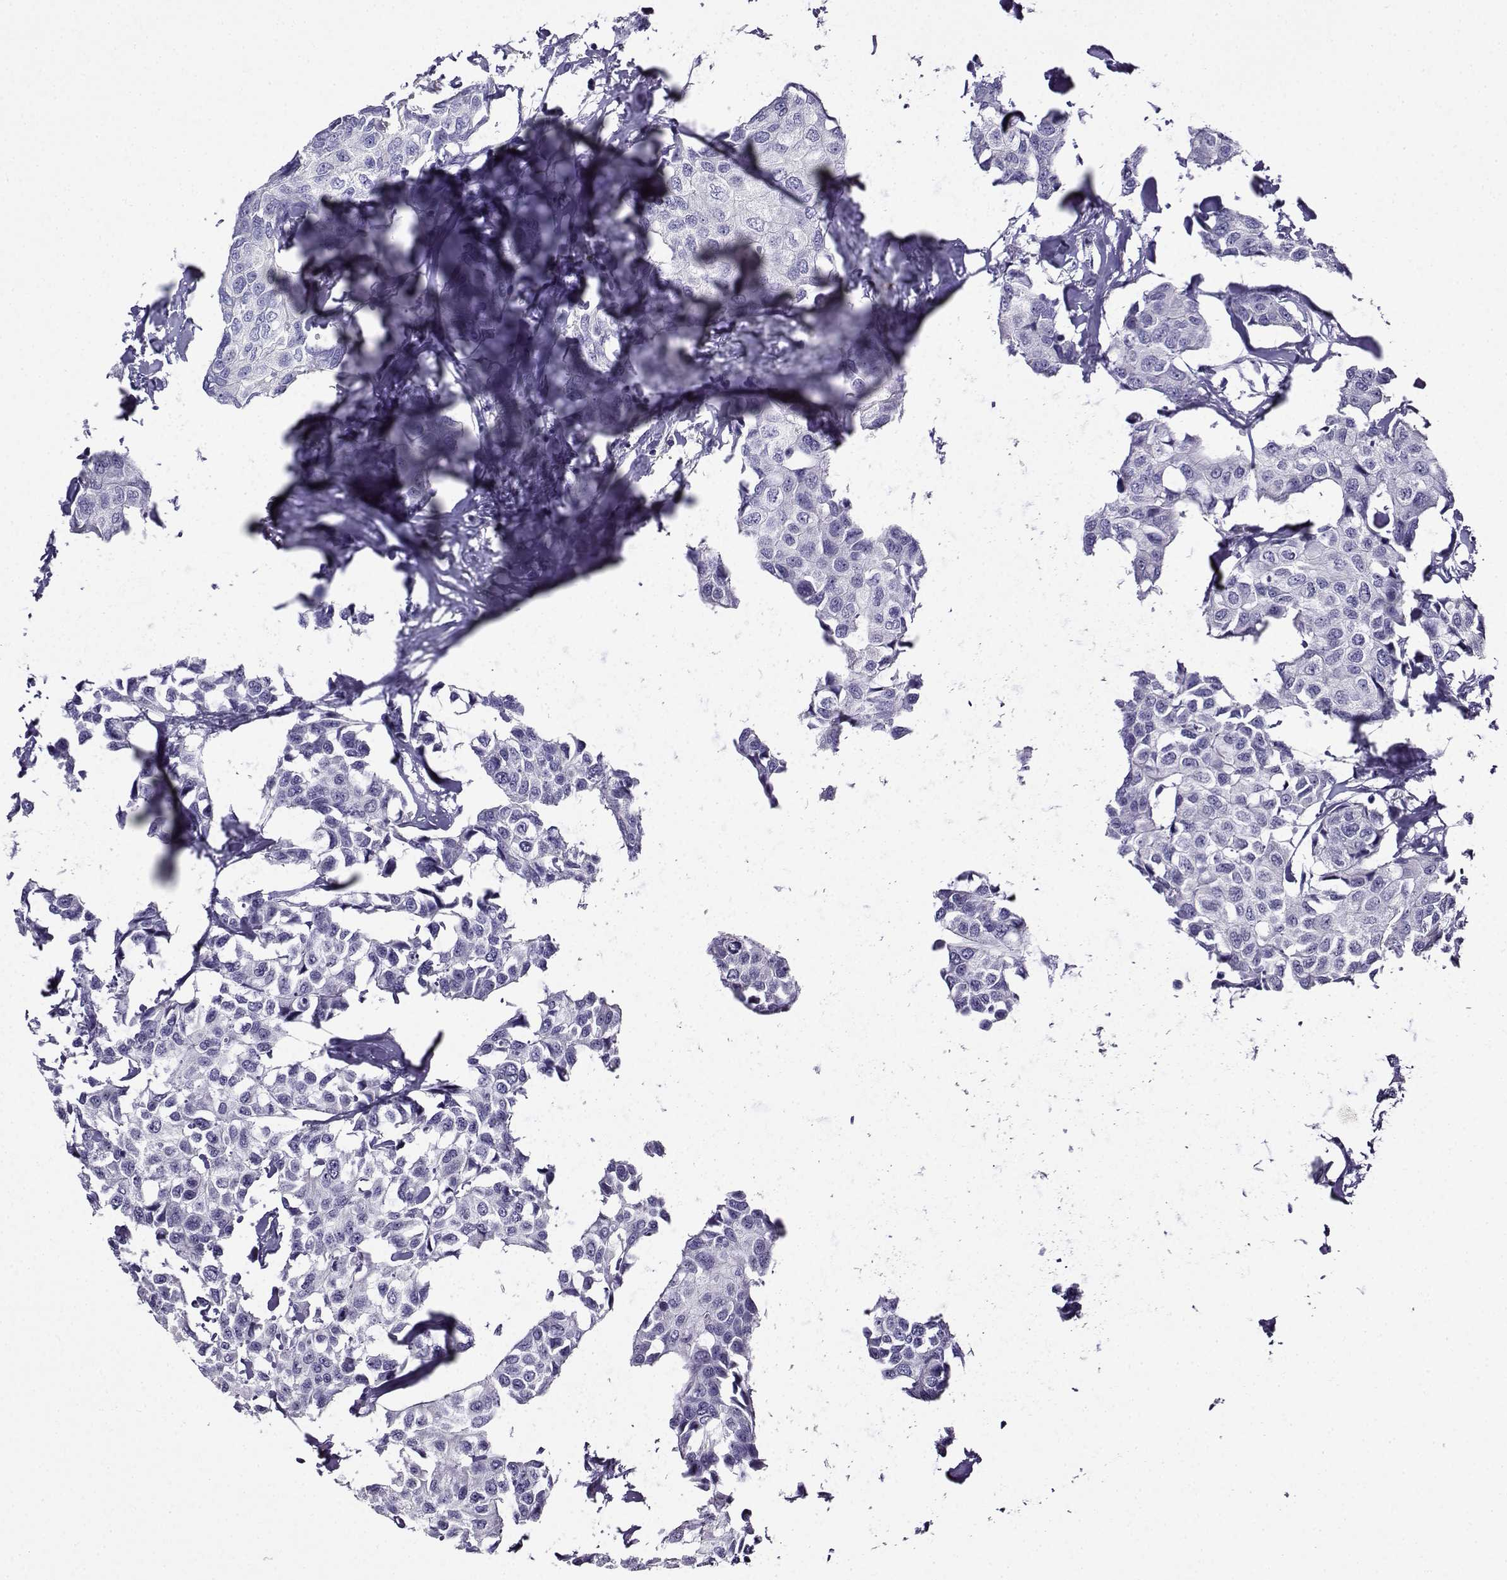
{"staining": {"intensity": "negative", "quantity": "none", "location": "none"}, "tissue": "breast cancer", "cell_type": "Tumor cells", "image_type": "cancer", "snomed": [{"axis": "morphology", "description": "Duct carcinoma"}, {"axis": "topography", "description": "Breast"}], "caption": "An IHC histopathology image of intraductal carcinoma (breast) is shown. There is no staining in tumor cells of intraductal carcinoma (breast). Brightfield microscopy of IHC stained with DAB (3,3'-diaminobenzidine) (brown) and hematoxylin (blue), captured at high magnification.", "gene": "LINGO1", "patient": {"sex": "female", "age": 80}}